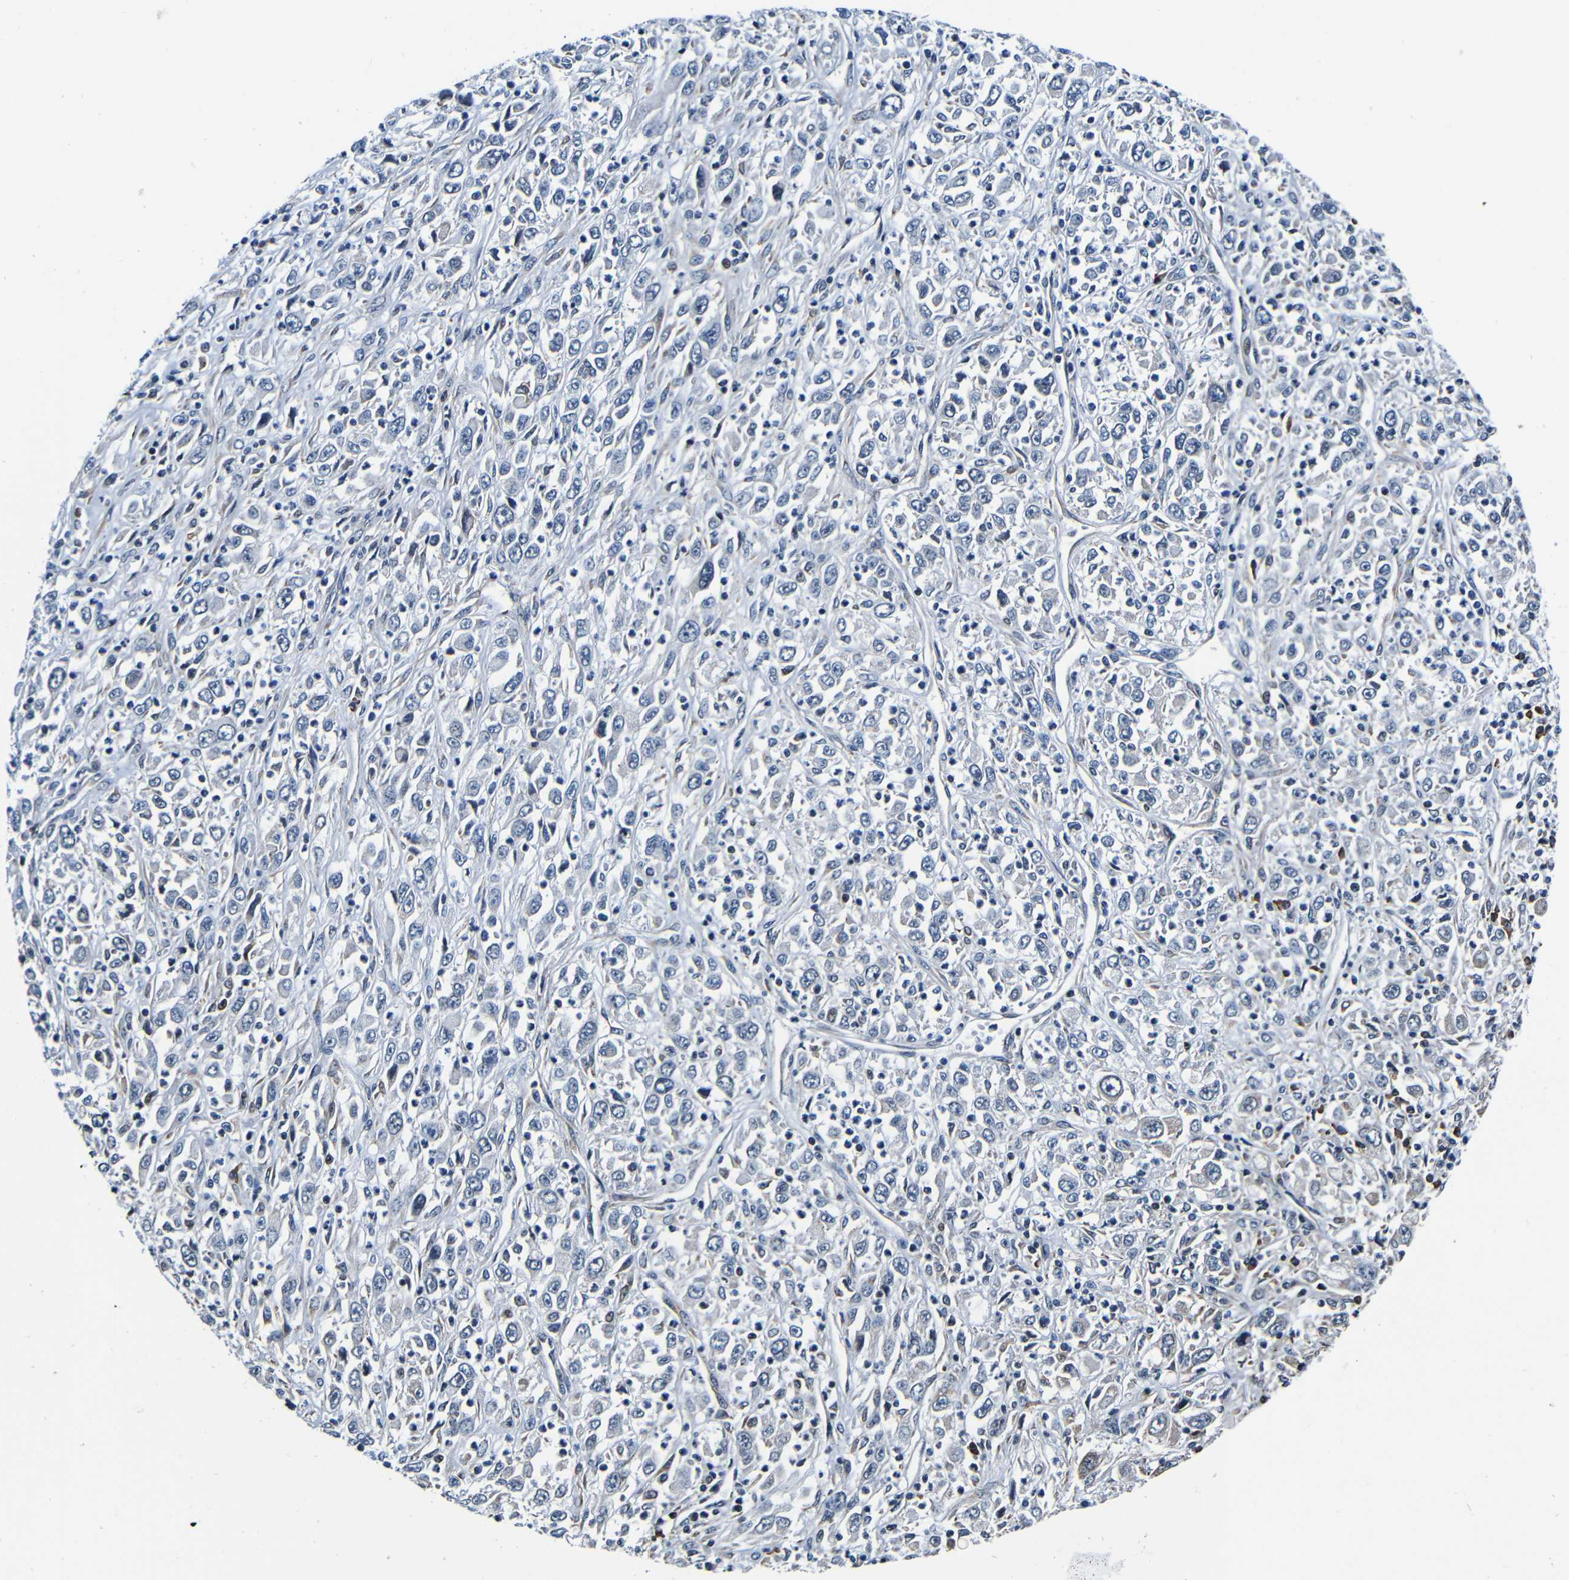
{"staining": {"intensity": "negative", "quantity": "none", "location": "none"}, "tissue": "melanoma", "cell_type": "Tumor cells", "image_type": "cancer", "snomed": [{"axis": "morphology", "description": "Malignant melanoma, Metastatic site"}, {"axis": "topography", "description": "Skin"}], "caption": "Tumor cells show no significant staining in melanoma. (DAB (3,3'-diaminobenzidine) immunohistochemistry visualized using brightfield microscopy, high magnification).", "gene": "NCBP3", "patient": {"sex": "female", "age": 56}}